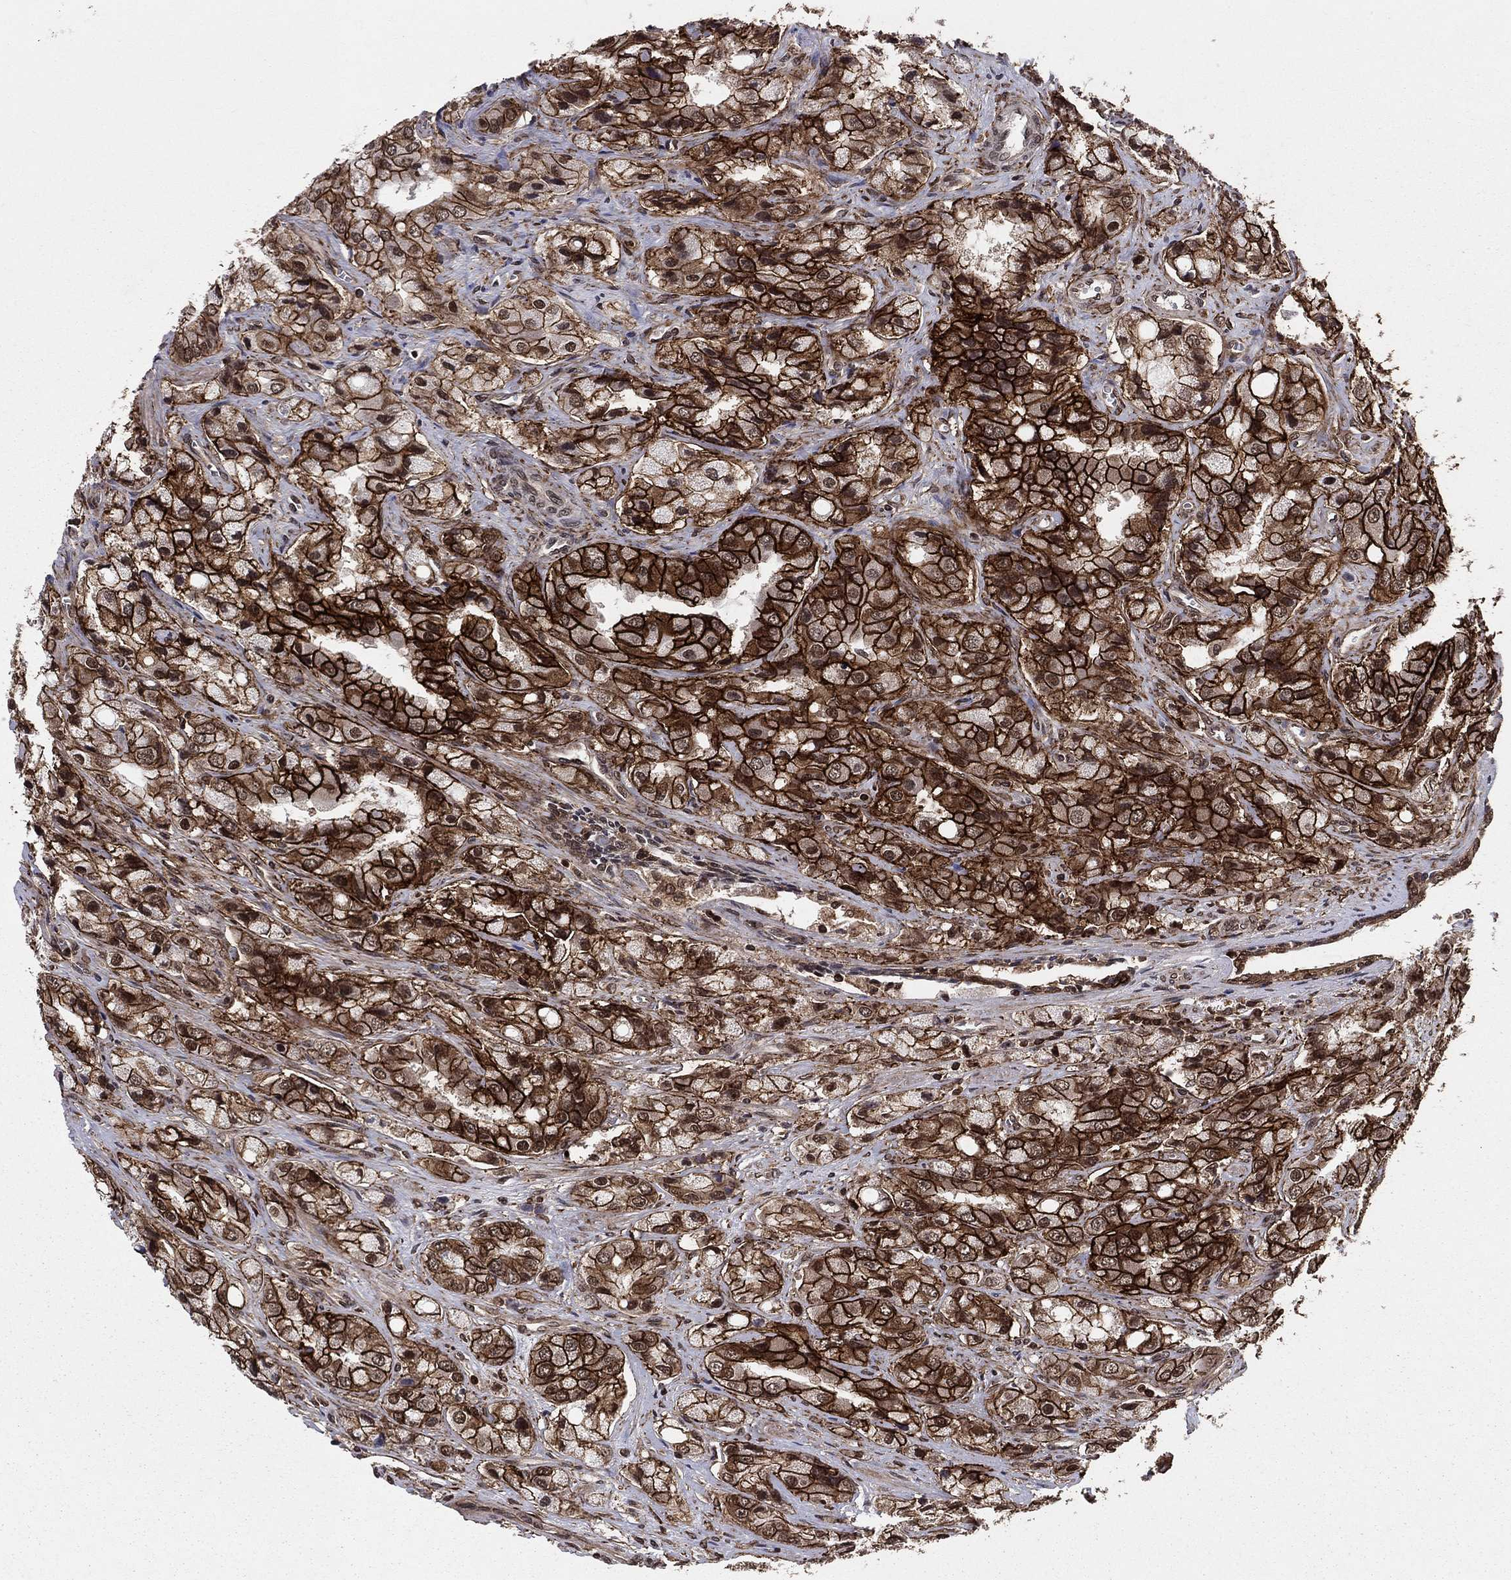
{"staining": {"intensity": "strong", "quantity": ">75%", "location": "cytoplasmic/membranous"}, "tissue": "prostate cancer", "cell_type": "Tumor cells", "image_type": "cancer", "snomed": [{"axis": "morphology", "description": "Adenocarcinoma, Low grade"}, {"axis": "topography", "description": "Prostate"}], "caption": "A histopathology image of prostate cancer (low-grade adenocarcinoma) stained for a protein demonstrates strong cytoplasmic/membranous brown staining in tumor cells. Using DAB (3,3'-diaminobenzidine) (brown) and hematoxylin (blue) stains, captured at high magnification using brightfield microscopy.", "gene": "SSX2IP", "patient": {"sex": "male", "age": 69}}